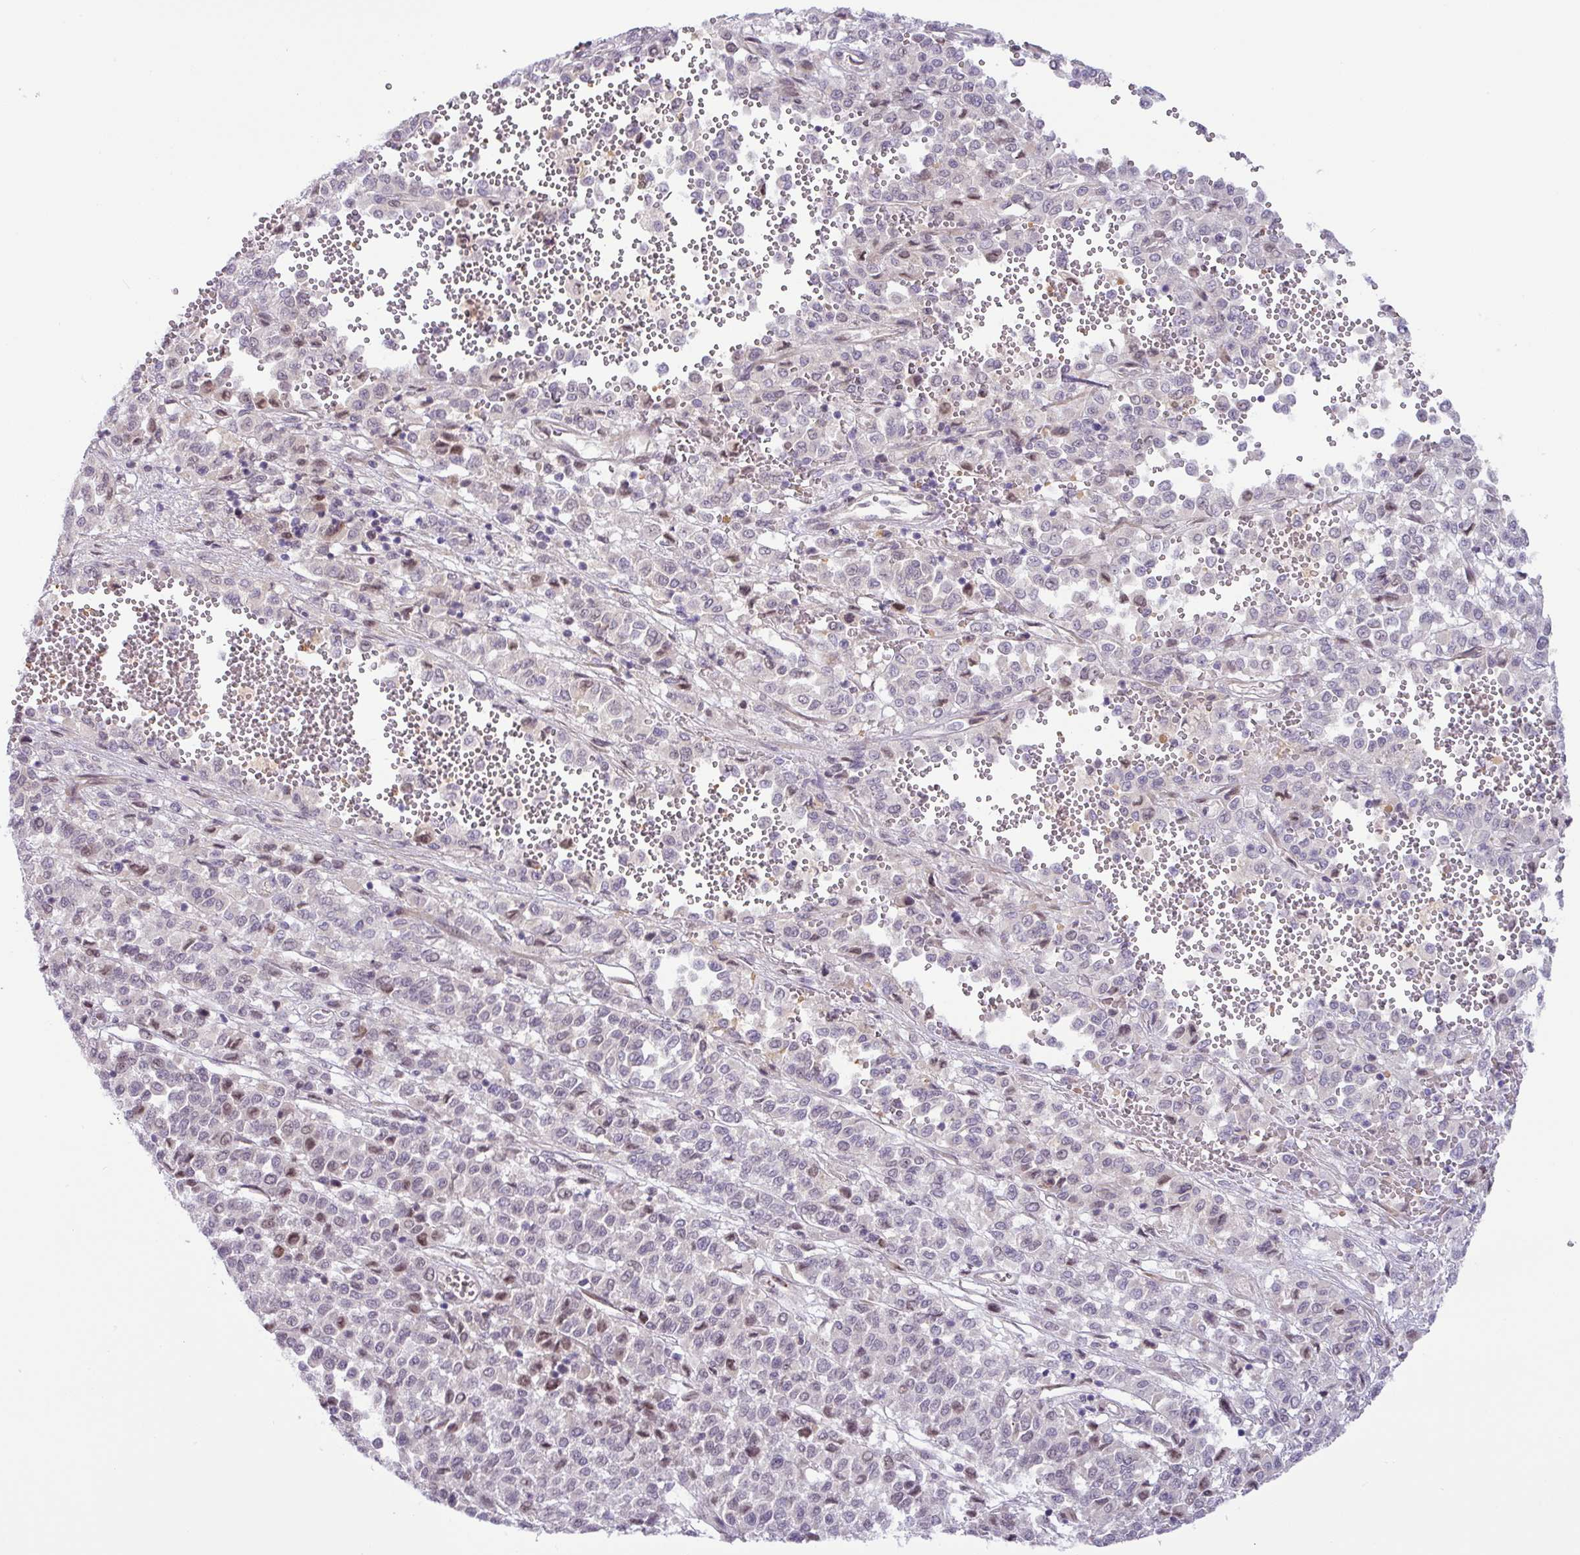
{"staining": {"intensity": "moderate", "quantity": "<25%", "location": "nuclear"}, "tissue": "melanoma", "cell_type": "Tumor cells", "image_type": "cancer", "snomed": [{"axis": "morphology", "description": "Malignant melanoma, Metastatic site"}, {"axis": "topography", "description": "Pancreas"}], "caption": "Protein staining of malignant melanoma (metastatic site) tissue exhibits moderate nuclear expression in about <25% of tumor cells. Immunohistochemistry (ihc) stains the protein in brown and the nuclei are stained blue.", "gene": "PARP2", "patient": {"sex": "female", "age": 30}}